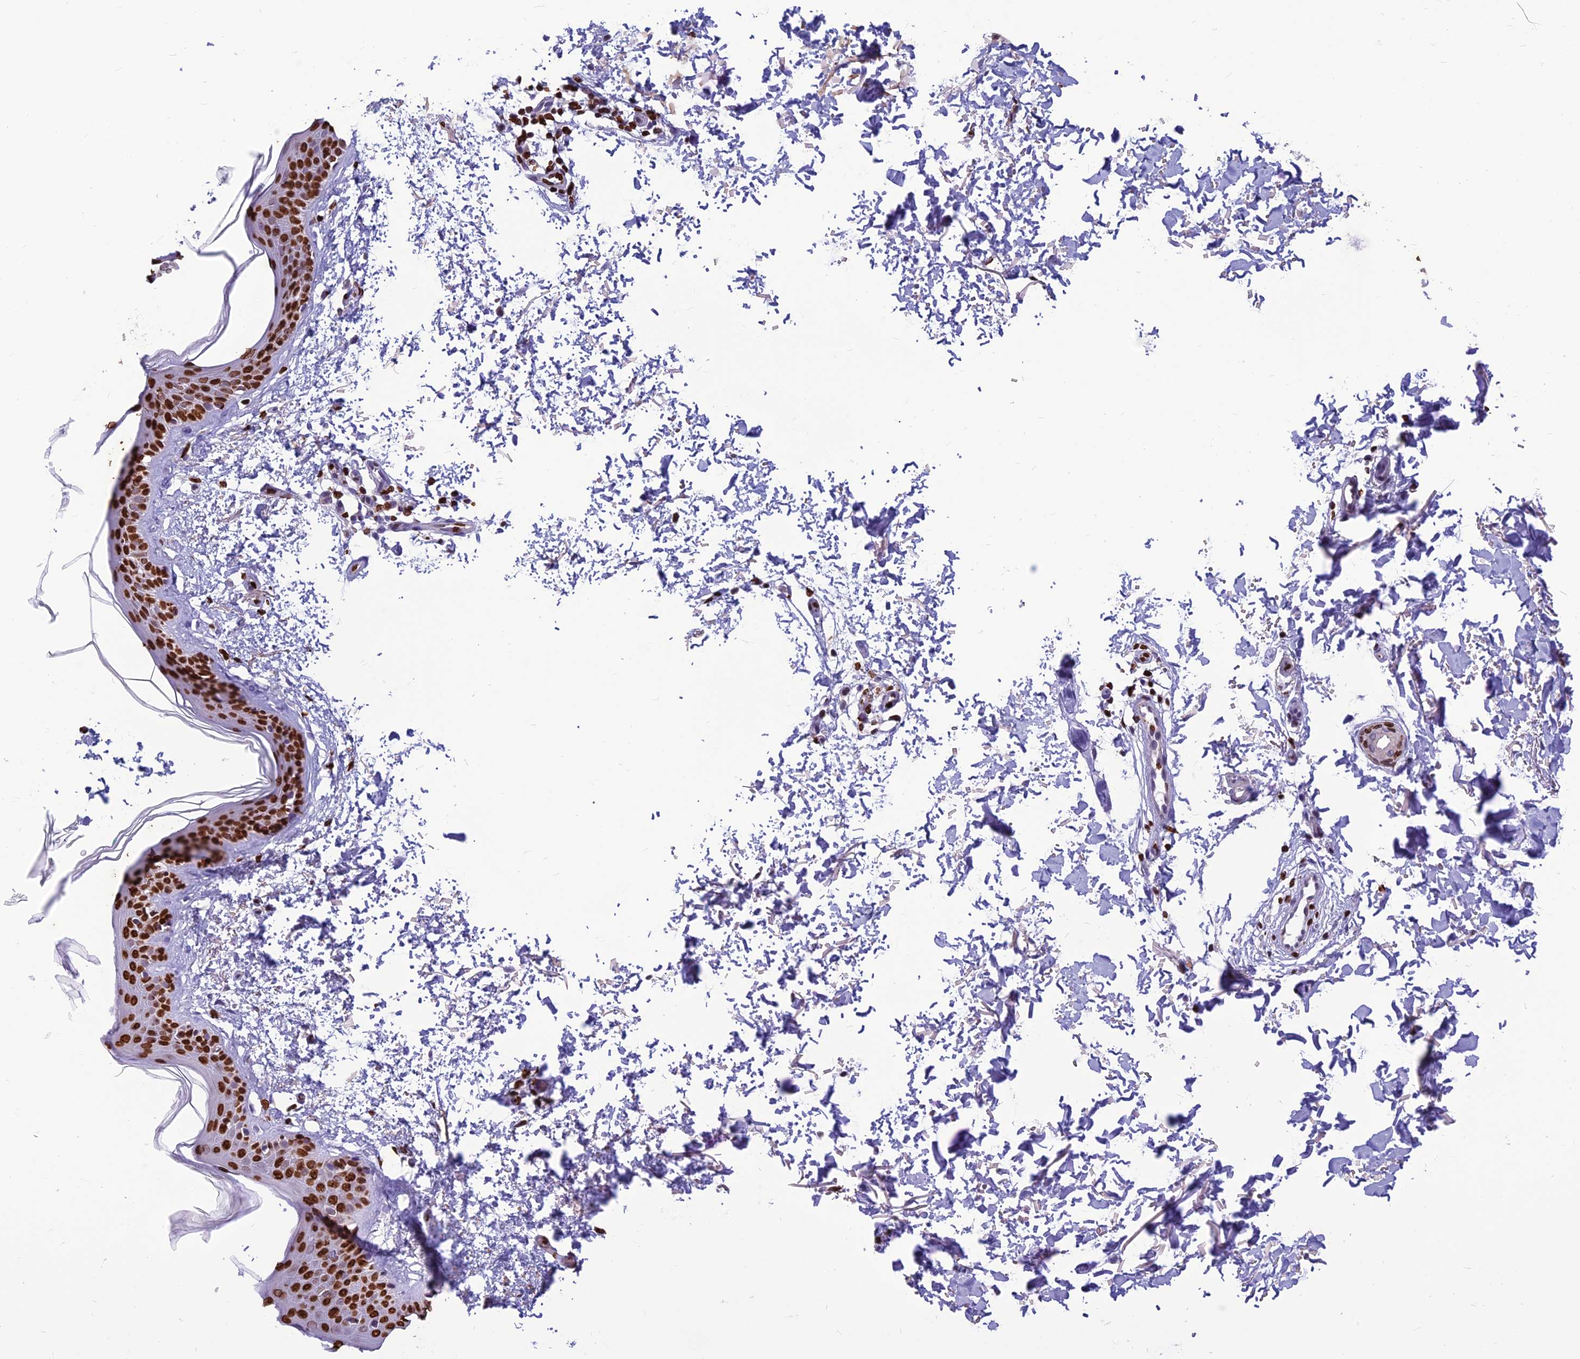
{"staining": {"intensity": "negative", "quantity": "none", "location": "none"}, "tissue": "skin", "cell_type": "Fibroblasts", "image_type": "normal", "snomed": [{"axis": "morphology", "description": "Normal tissue, NOS"}, {"axis": "topography", "description": "Skin"}], "caption": "The histopathology image exhibits no significant expression in fibroblasts of skin.", "gene": "AKAP17A", "patient": {"sex": "male", "age": 66}}